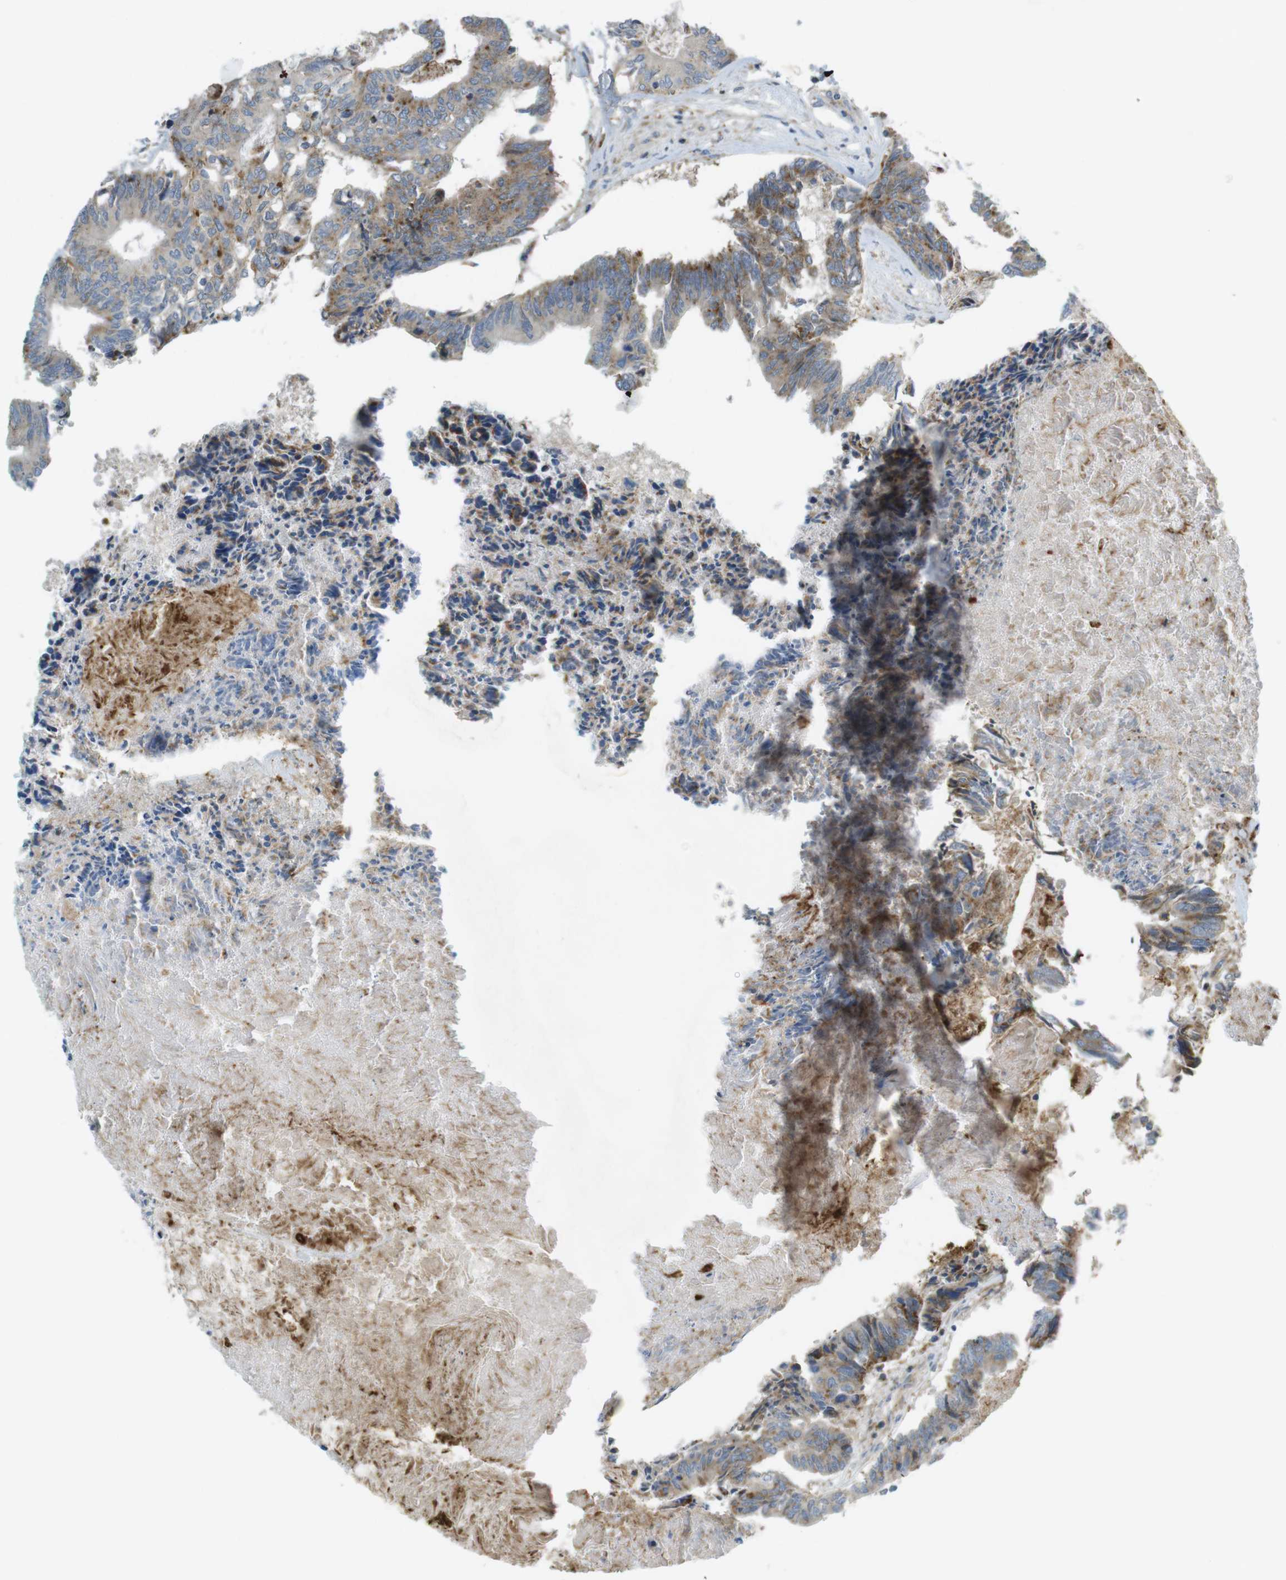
{"staining": {"intensity": "moderate", "quantity": ">75%", "location": "cytoplasmic/membranous"}, "tissue": "colorectal cancer", "cell_type": "Tumor cells", "image_type": "cancer", "snomed": [{"axis": "morphology", "description": "Adenocarcinoma, NOS"}, {"axis": "topography", "description": "Rectum"}], "caption": "Moderate cytoplasmic/membranous protein staining is appreciated in approximately >75% of tumor cells in colorectal adenocarcinoma.", "gene": "LAMP1", "patient": {"sex": "male", "age": 63}}